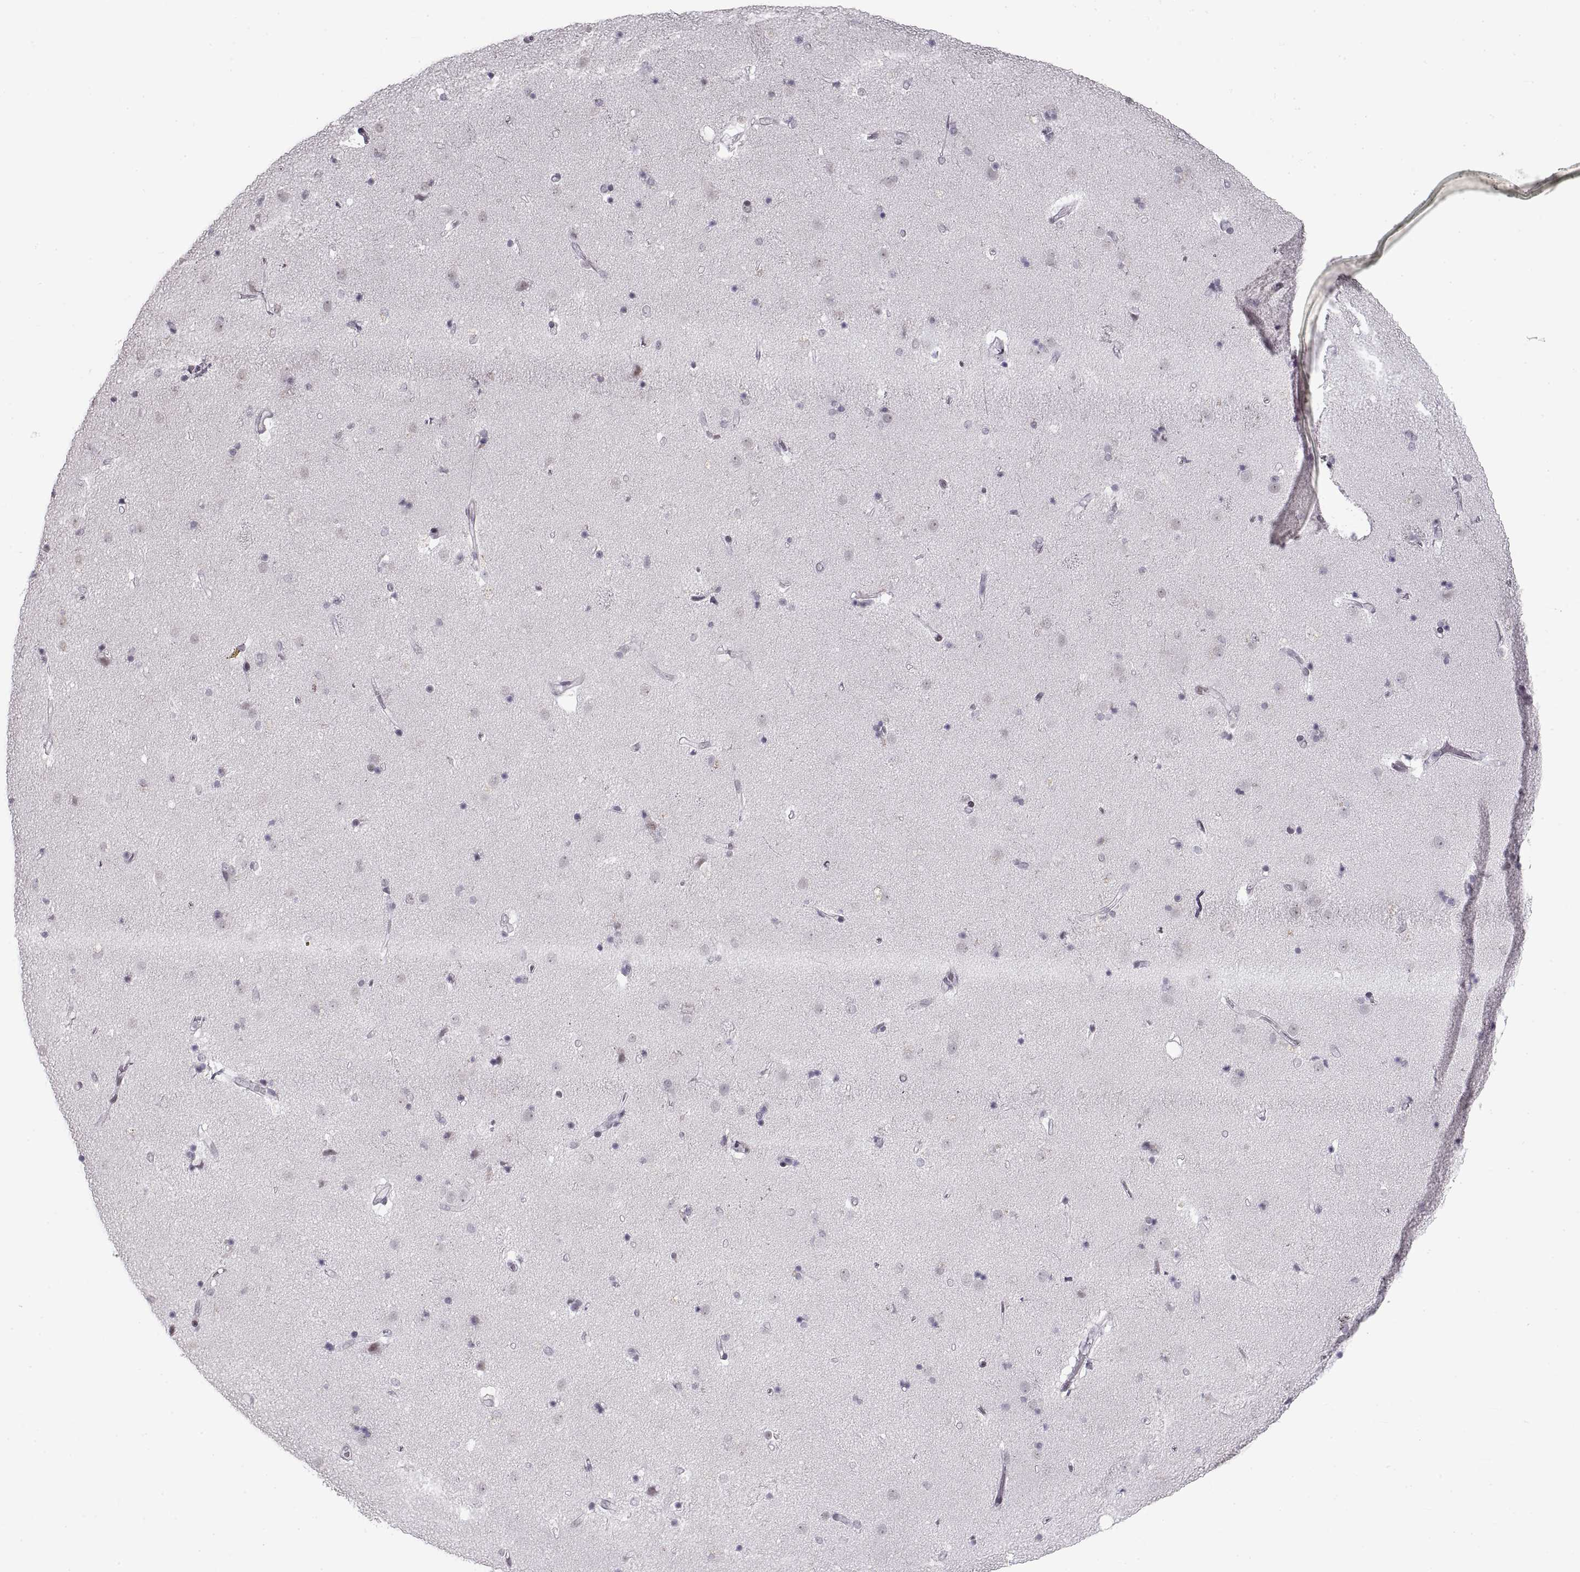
{"staining": {"intensity": "negative", "quantity": "none", "location": "none"}, "tissue": "caudate", "cell_type": "Glial cells", "image_type": "normal", "snomed": [{"axis": "morphology", "description": "Normal tissue, NOS"}, {"axis": "topography", "description": "Lateral ventricle wall"}], "caption": "High power microscopy micrograph of an IHC photomicrograph of unremarkable caudate, revealing no significant expression in glial cells.", "gene": "NANOS3", "patient": {"sex": "female", "age": 71}}